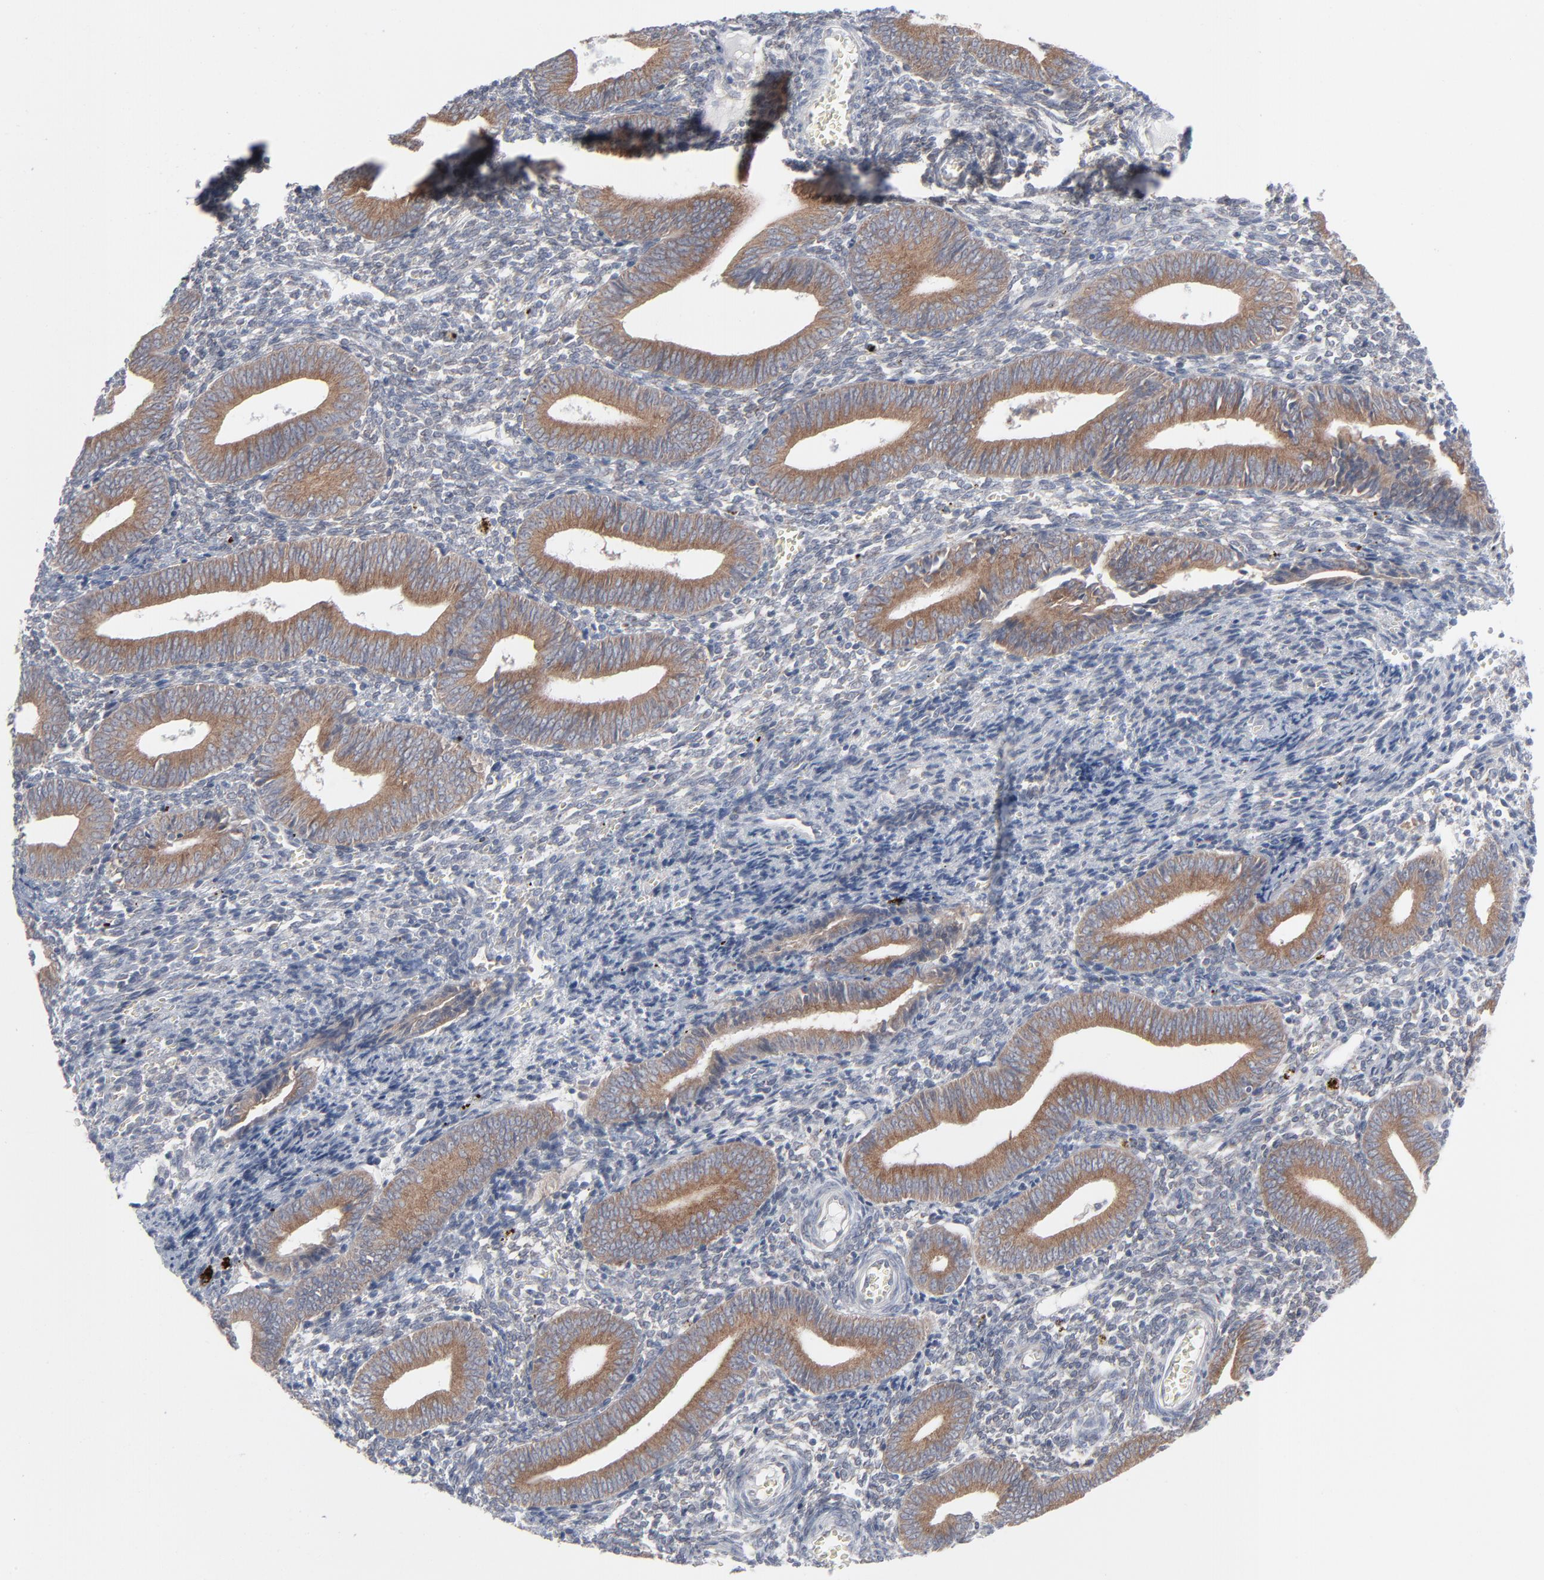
{"staining": {"intensity": "weak", "quantity": "25%-75%", "location": "cytoplasmic/membranous"}, "tissue": "endometrium", "cell_type": "Cells in endometrial stroma", "image_type": "normal", "snomed": [{"axis": "morphology", "description": "Normal tissue, NOS"}, {"axis": "topography", "description": "Uterus"}, {"axis": "topography", "description": "Endometrium"}], "caption": "Endometrium stained with DAB (3,3'-diaminobenzidine) IHC exhibits low levels of weak cytoplasmic/membranous staining in approximately 25%-75% of cells in endometrial stroma.", "gene": "KDSR", "patient": {"sex": "female", "age": 33}}